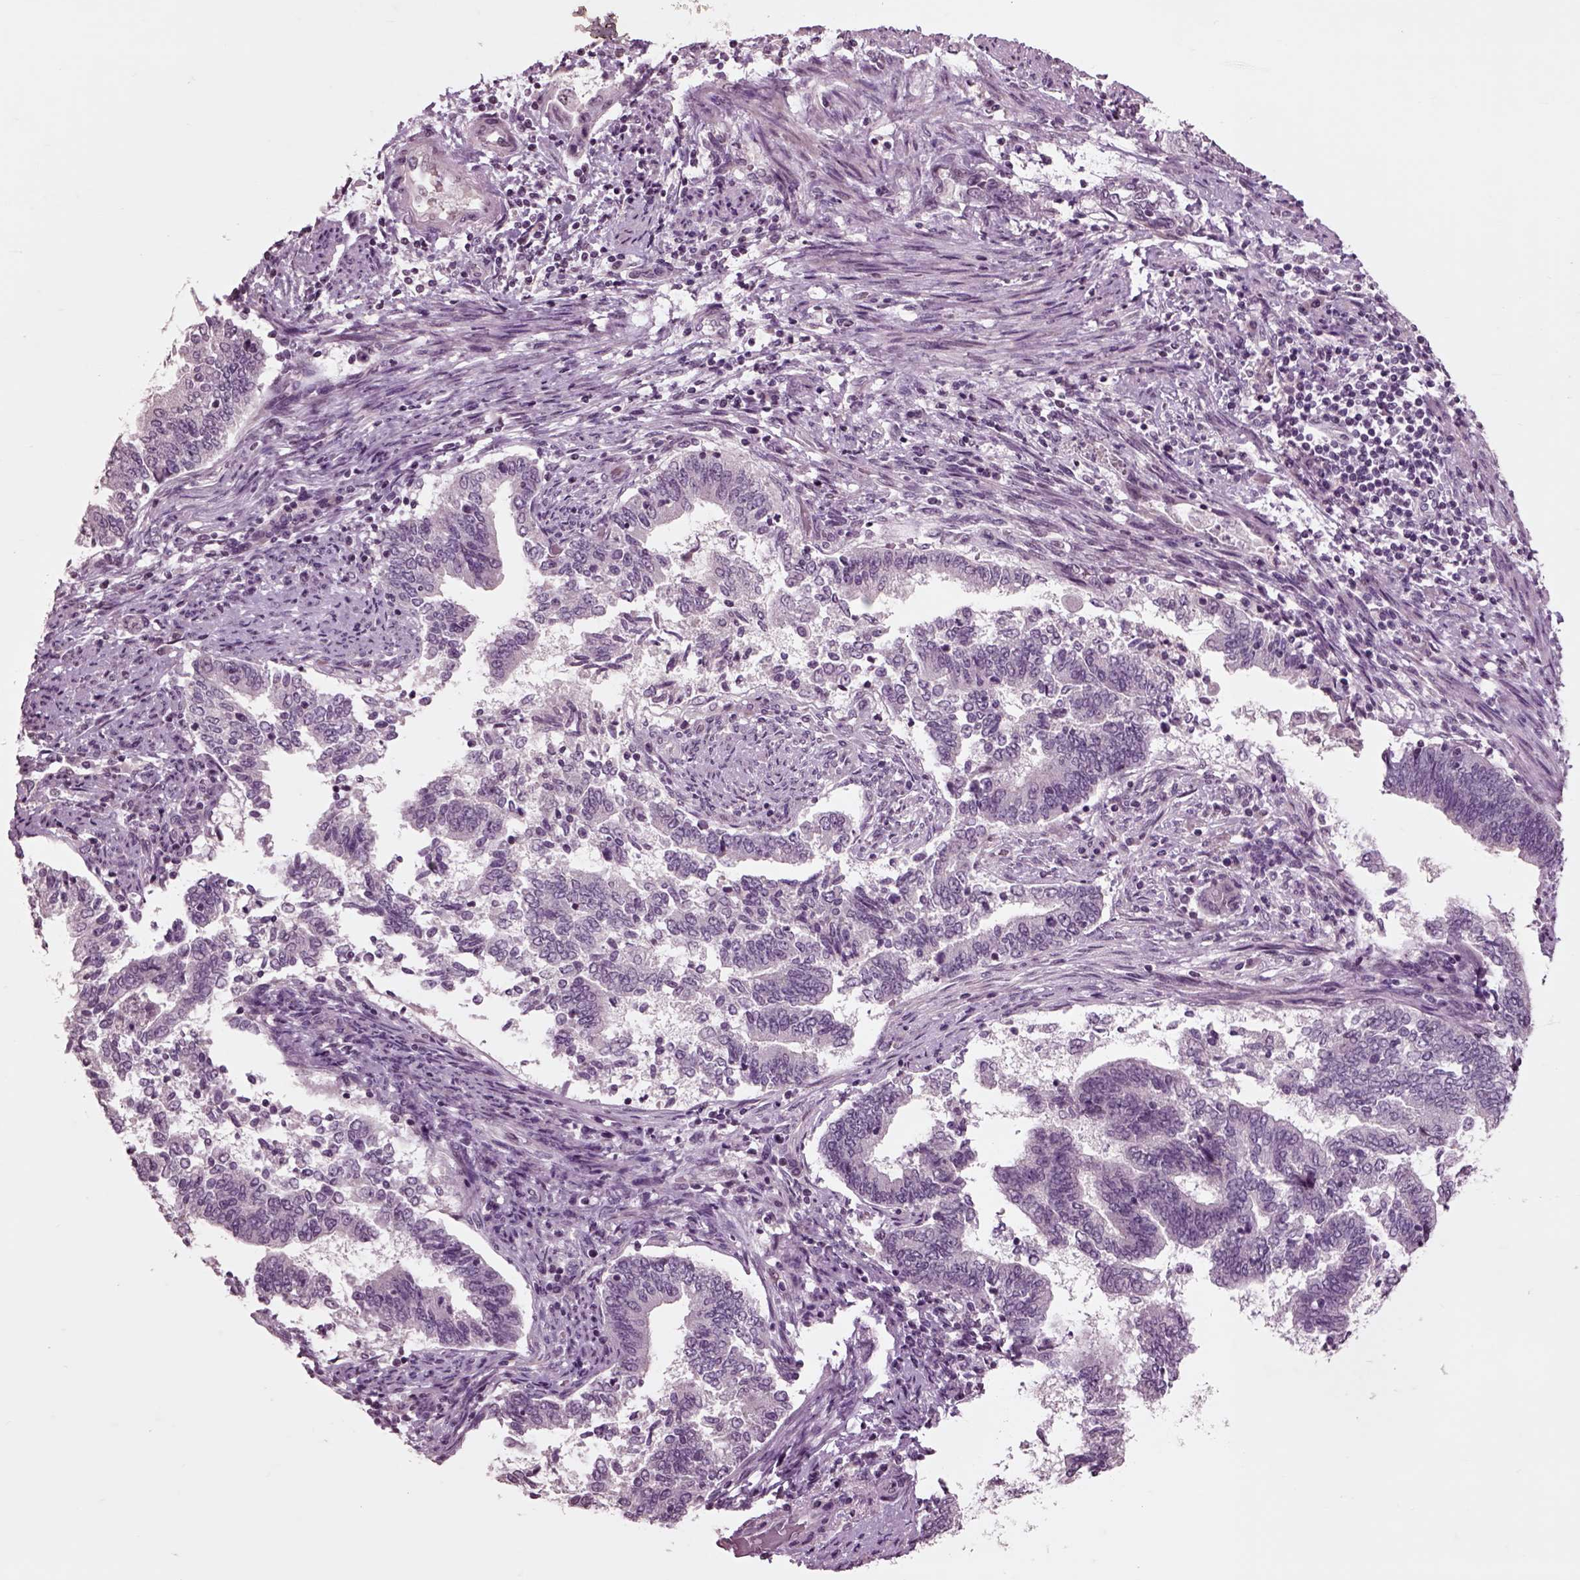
{"staining": {"intensity": "negative", "quantity": "none", "location": "none"}, "tissue": "endometrial cancer", "cell_type": "Tumor cells", "image_type": "cancer", "snomed": [{"axis": "morphology", "description": "Adenocarcinoma, NOS"}, {"axis": "topography", "description": "Endometrium"}], "caption": "Endometrial cancer was stained to show a protein in brown. There is no significant staining in tumor cells.", "gene": "CHGB", "patient": {"sex": "female", "age": 65}}